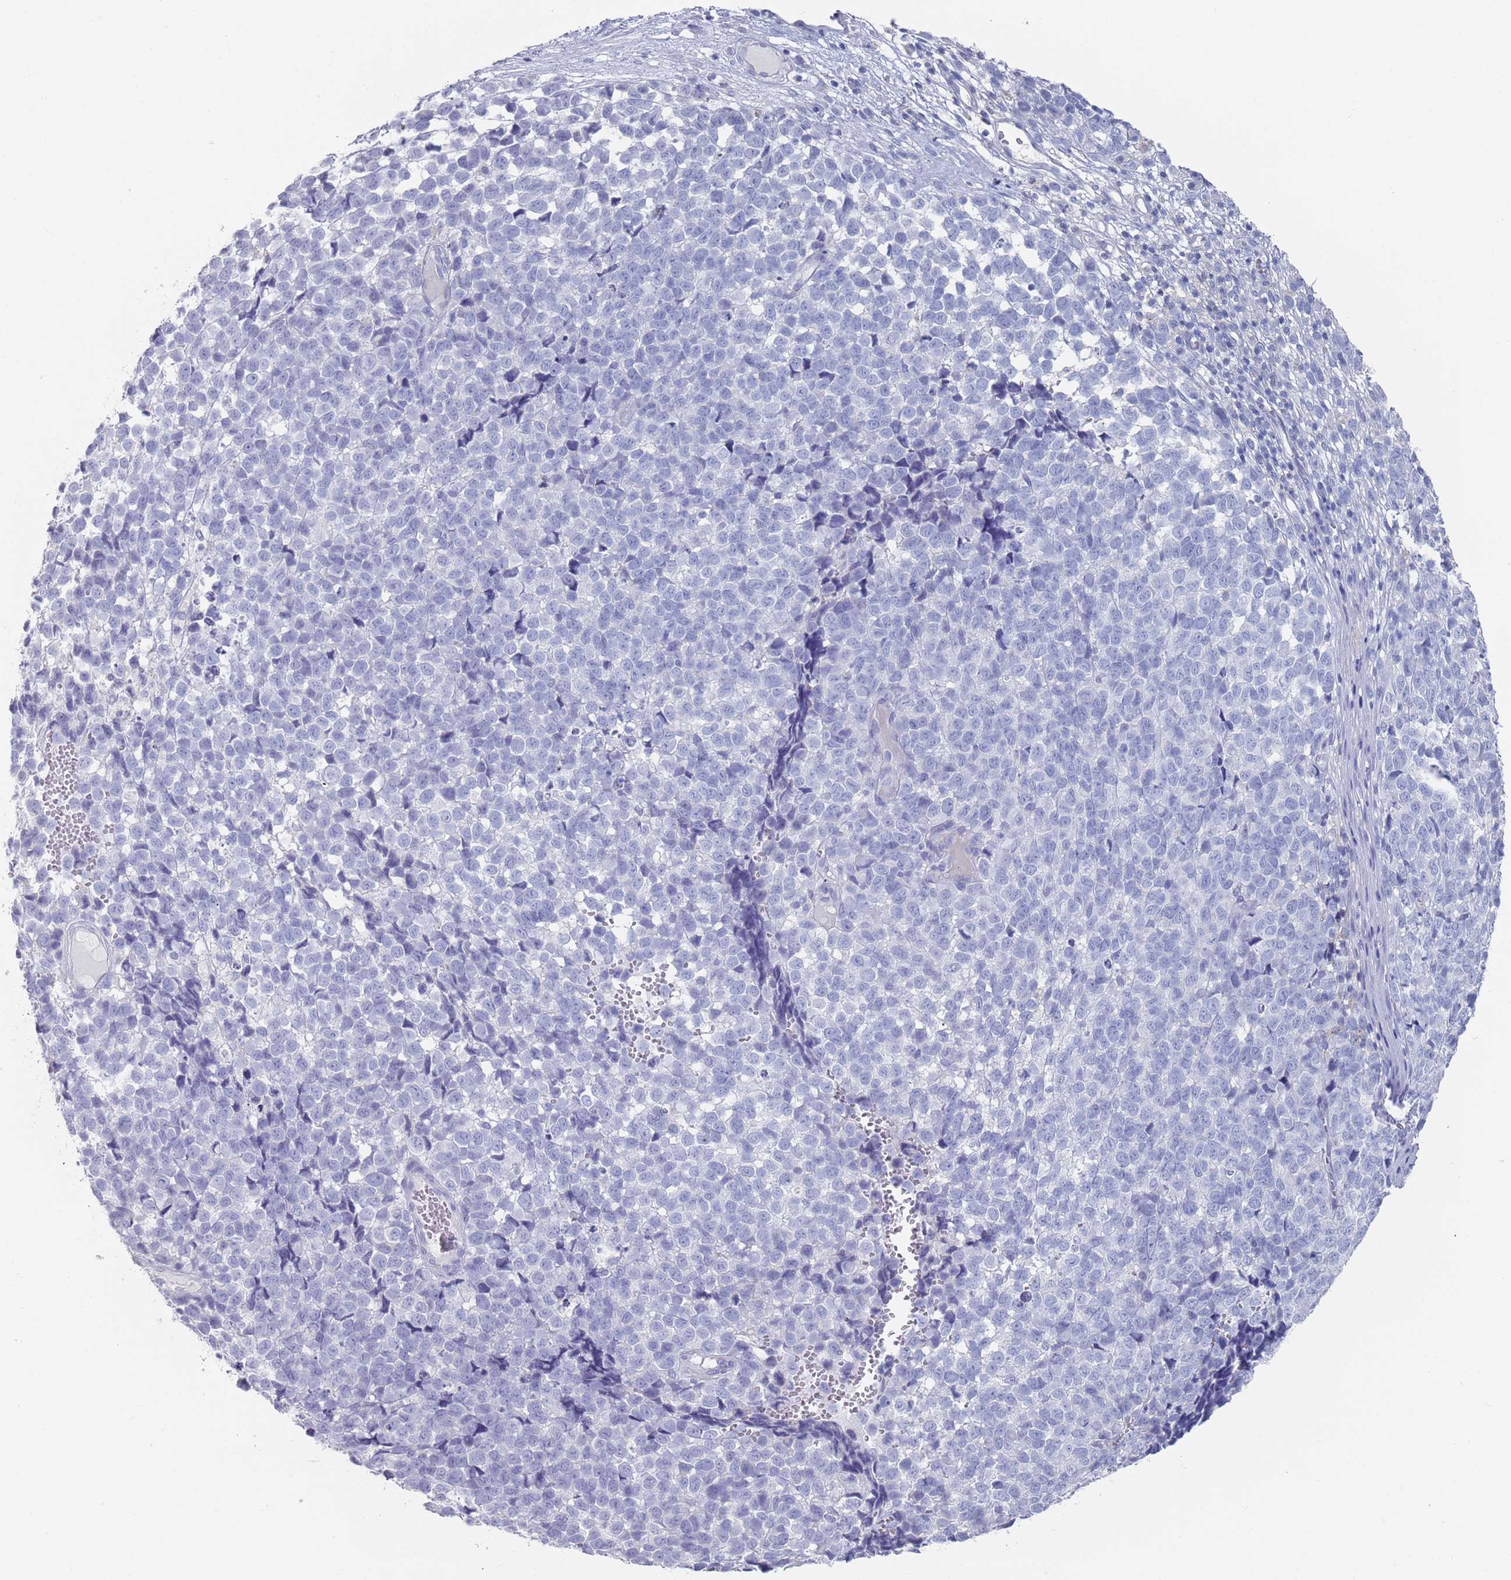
{"staining": {"intensity": "negative", "quantity": "none", "location": "none"}, "tissue": "melanoma", "cell_type": "Tumor cells", "image_type": "cancer", "snomed": [{"axis": "morphology", "description": "Malignant melanoma, NOS"}, {"axis": "topography", "description": "Nose, NOS"}], "caption": "Protein analysis of melanoma demonstrates no significant expression in tumor cells.", "gene": "MAT1A", "patient": {"sex": "female", "age": 48}}